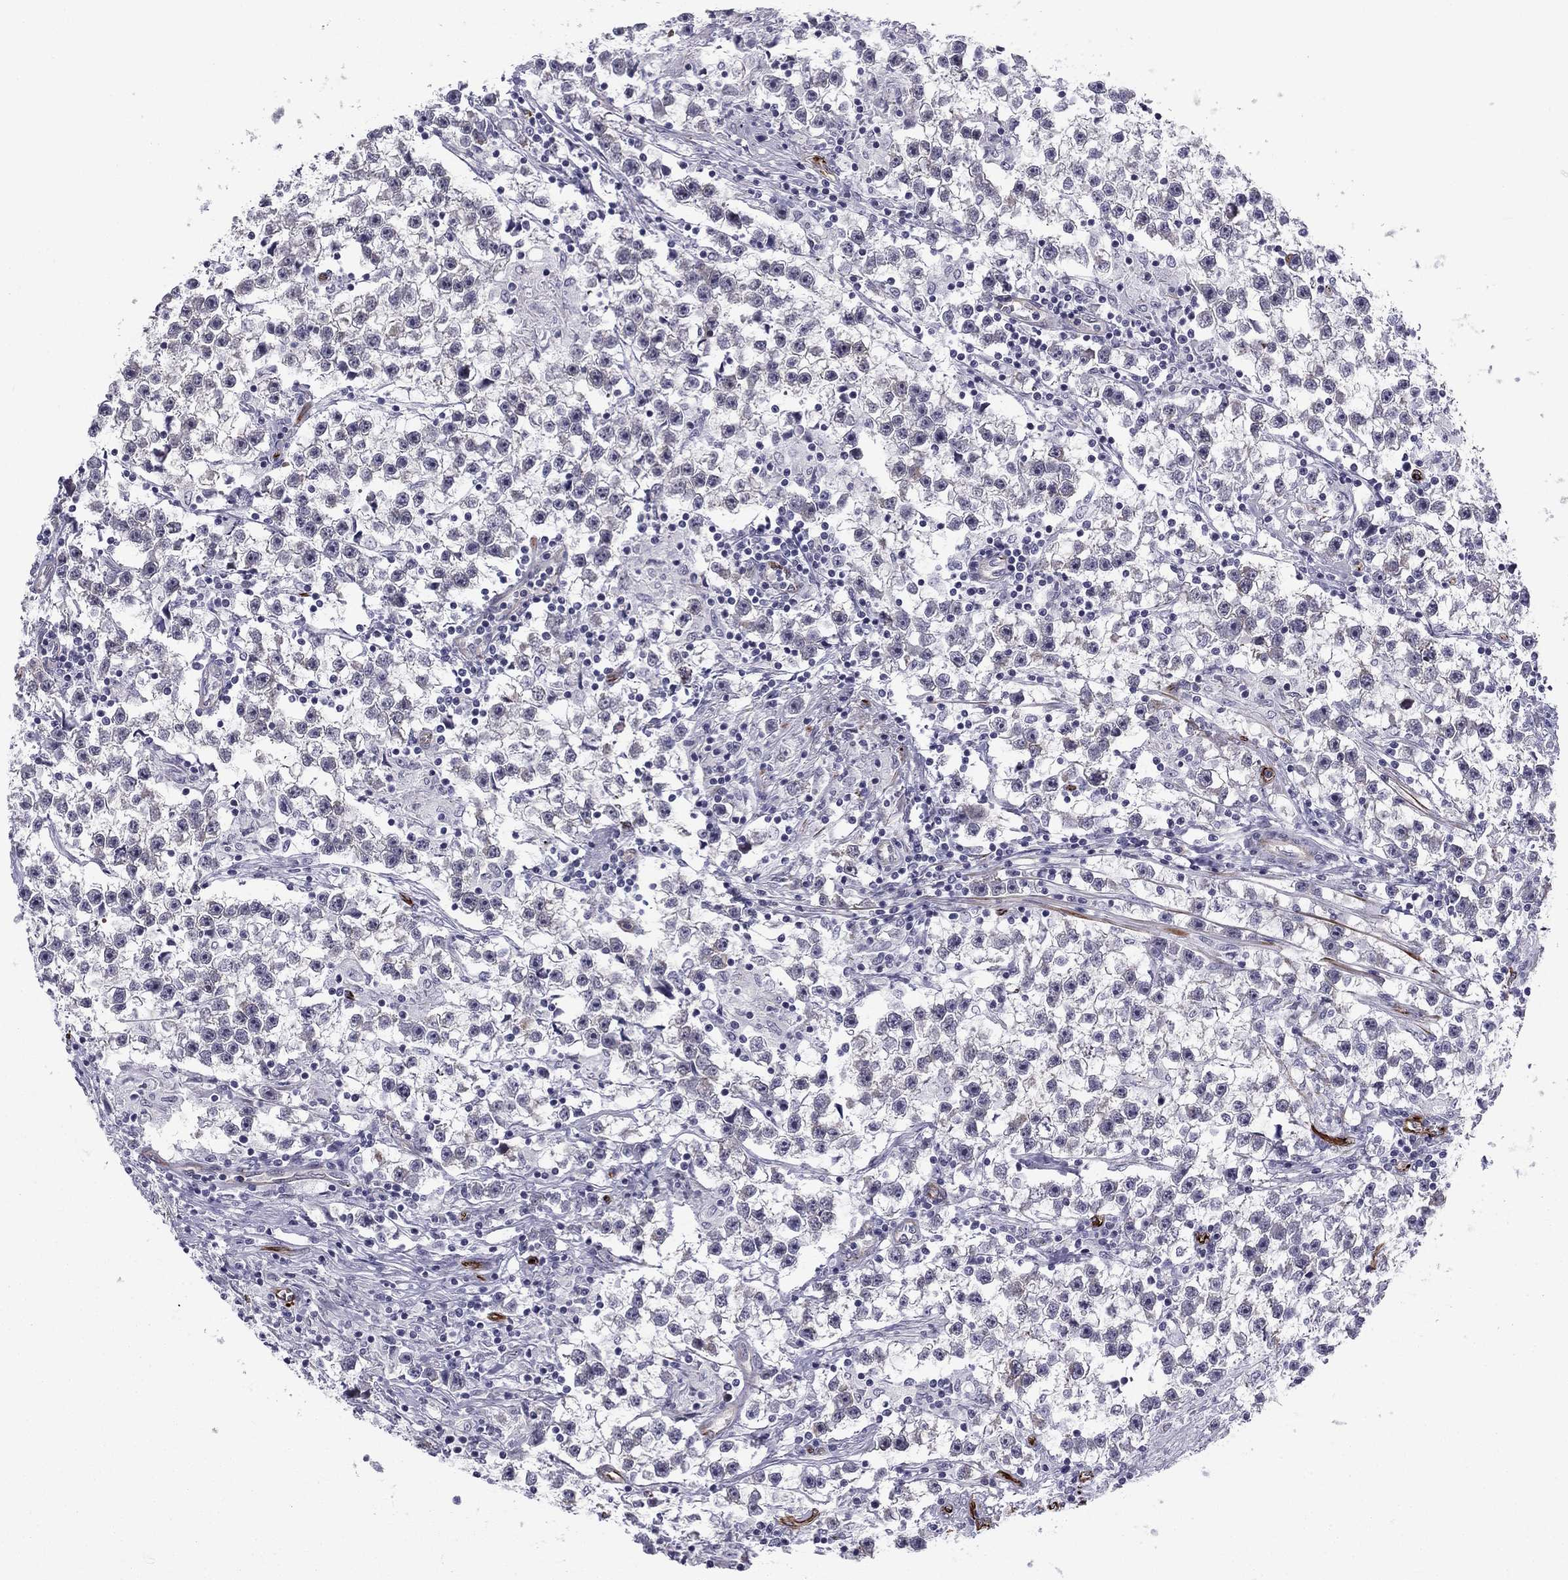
{"staining": {"intensity": "negative", "quantity": "none", "location": "none"}, "tissue": "testis cancer", "cell_type": "Tumor cells", "image_type": "cancer", "snomed": [{"axis": "morphology", "description": "Seminoma, NOS"}, {"axis": "topography", "description": "Testis"}], "caption": "High magnification brightfield microscopy of testis seminoma stained with DAB (brown) and counterstained with hematoxylin (blue): tumor cells show no significant expression. (Brightfield microscopy of DAB (3,3'-diaminobenzidine) immunohistochemistry (IHC) at high magnification).", "gene": "ANKS4B", "patient": {"sex": "male", "age": 59}}